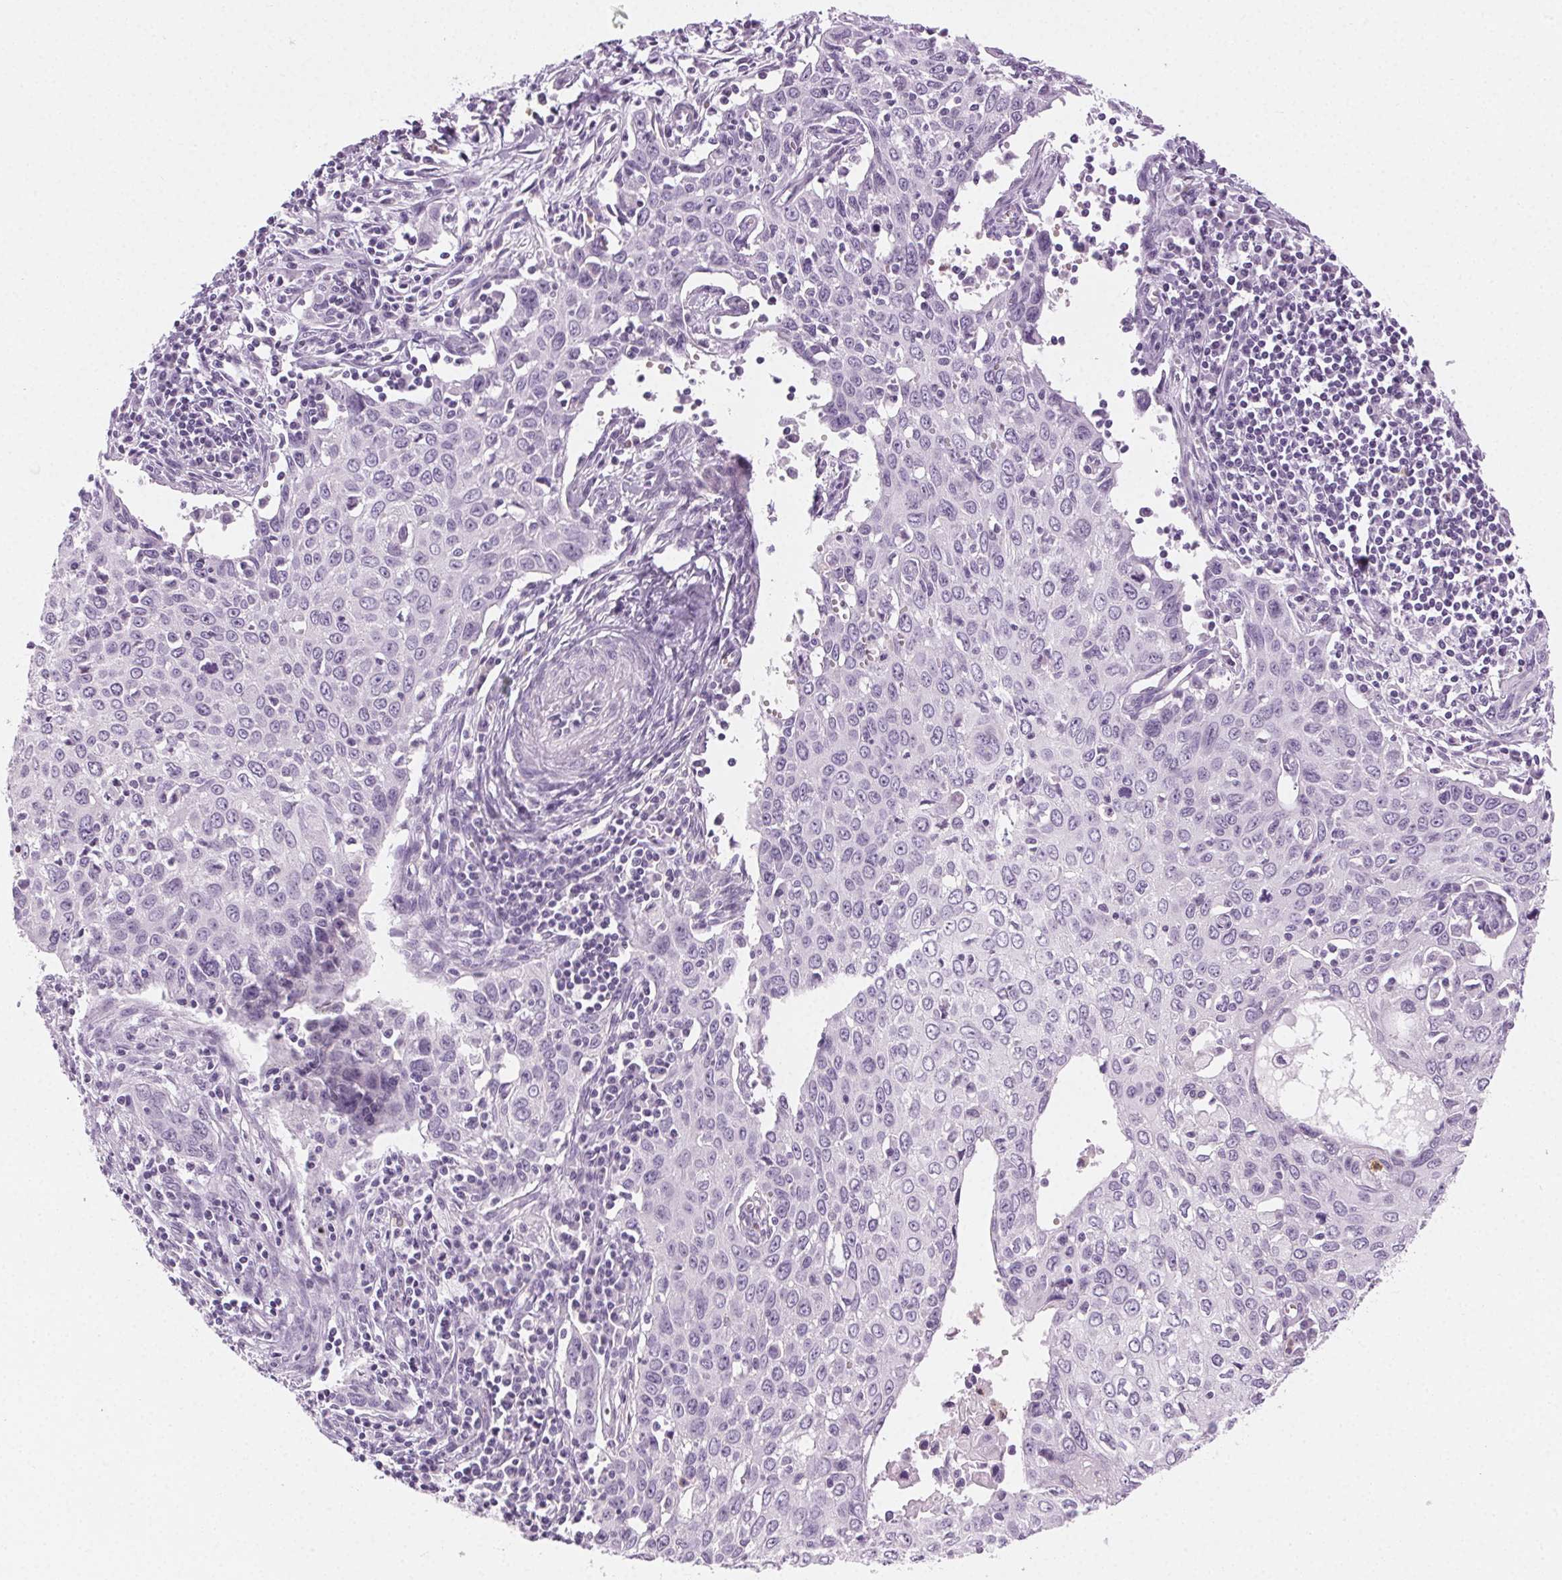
{"staining": {"intensity": "negative", "quantity": "none", "location": "none"}, "tissue": "cervical cancer", "cell_type": "Tumor cells", "image_type": "cancer", "snomed": [{"axis": "morphology", "description": "Squamous cell carcinoma, NOS"}, {"axis": "topography", "description": "Cervix"}], "caption": "This image is of squamous cell carcinoma (cervical) stained with IHC to label a protein in brown with the nuclei are counter-stained blue. There is no positivity in tumor cells.", "gene": "MPO", "patient": {"sex": "female", "age": 38}}